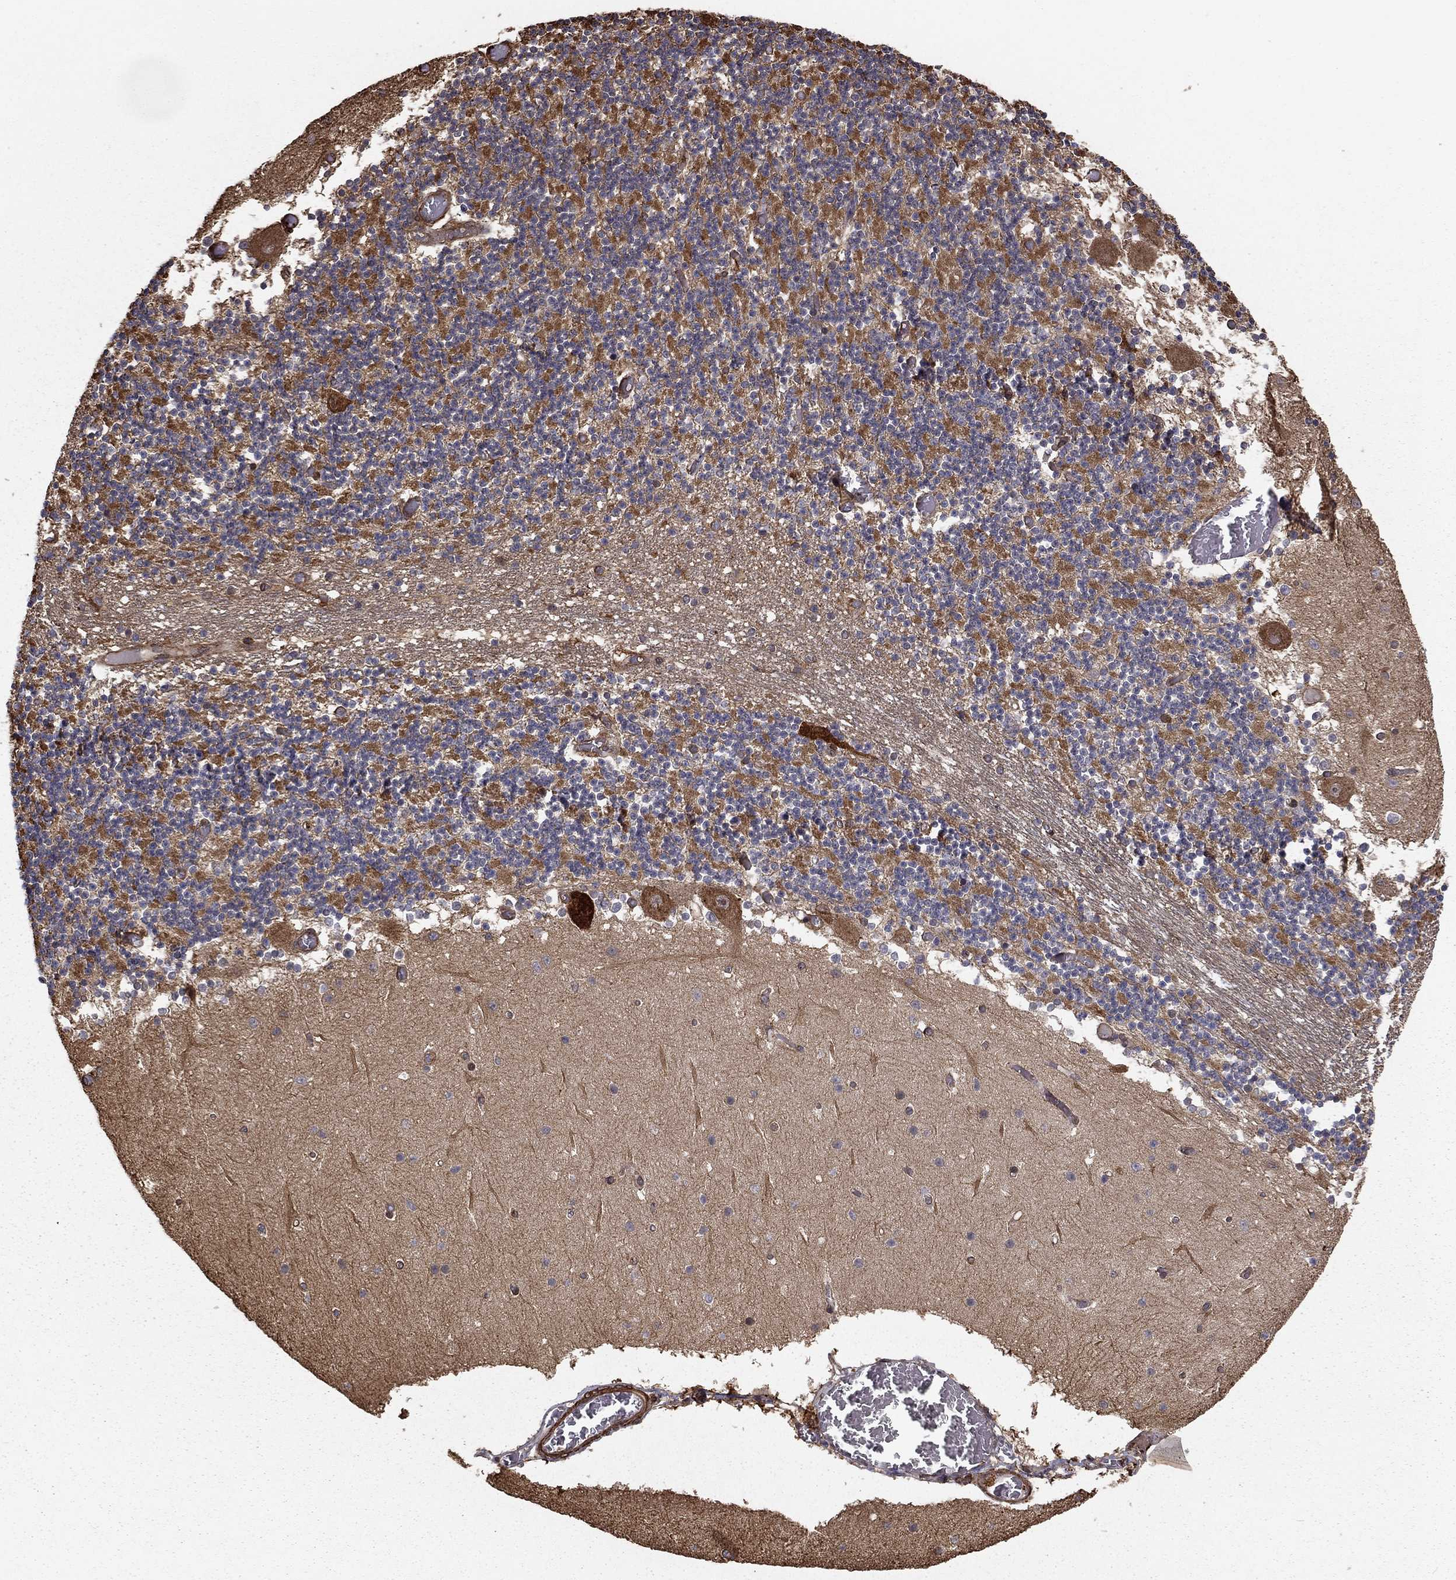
{"staining": {"intensity": "negative", "quantity": "none", "location": "none"}, "tissue": "cerebellum", "cell_type": "Cells in granular layer", "image_type": "normal", "snomed": [{"axis": "morphology", "description": "Normal tissue, NOS"}, {"axis": "topography", "description": "Cerebellum"}], "caption": "This is an IHC photomicrograph of unremarkable cerebellum. There is no staining in cells in granular layer.", "gene": "HABP4", "patient": {"sex": "female", "age": 28}}